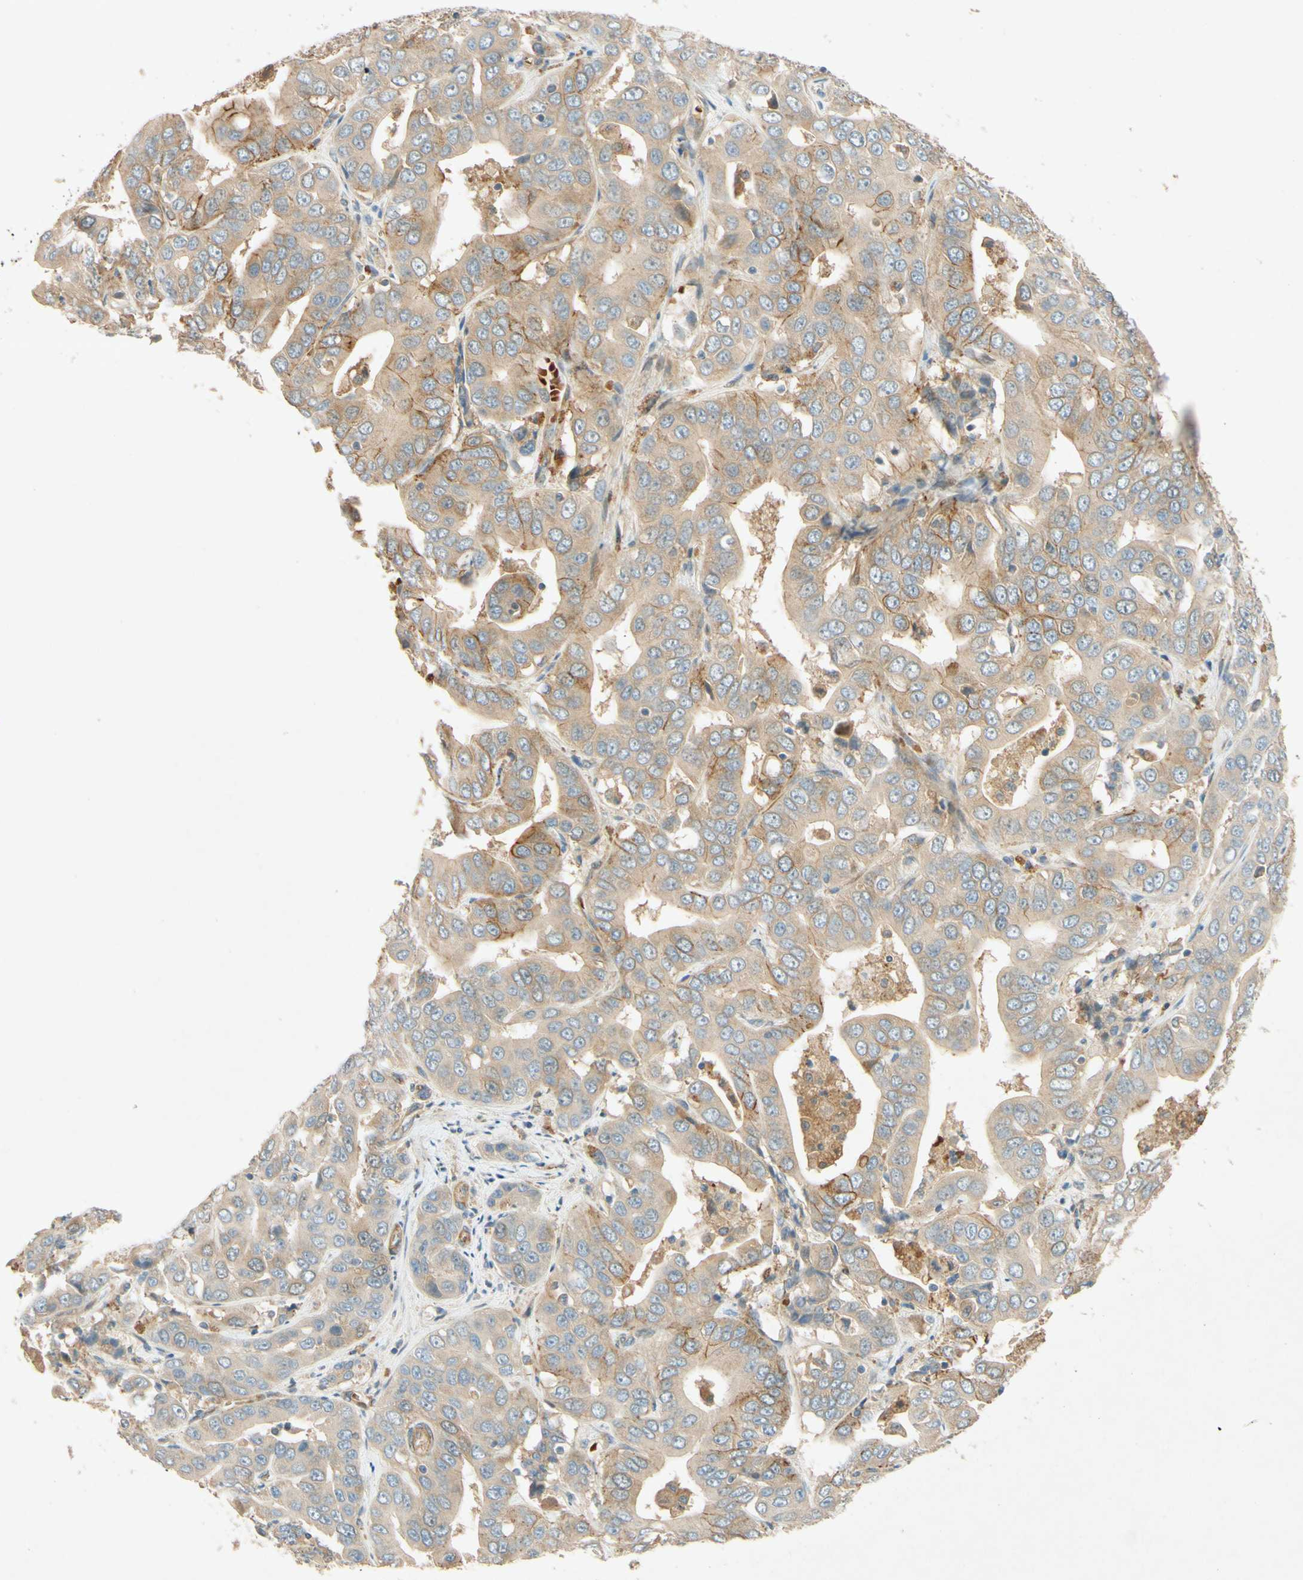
{"staining": {"intensity": "moderate", "quantity": ">75%", "location": "cytoplasmic/membranous"}, "tissue": "liver cancer", "cell_type": "Tumor cells", "image_type": "cancer", "snomed": [{"axis": "morphology", "description": "Cholangiocarcinoma"}, {"axis": "topography", "description": "Liver"}], "caption": "Immunohistochemistry (IHC) (DAB) staining of human cholangiocarcinoma (liver) displays moderate cytoplasmic/membranous protein positivity in about >75% of tumor cells.", "gene": "ADAM17", "patient": {"sex": "female", "age": 52}}